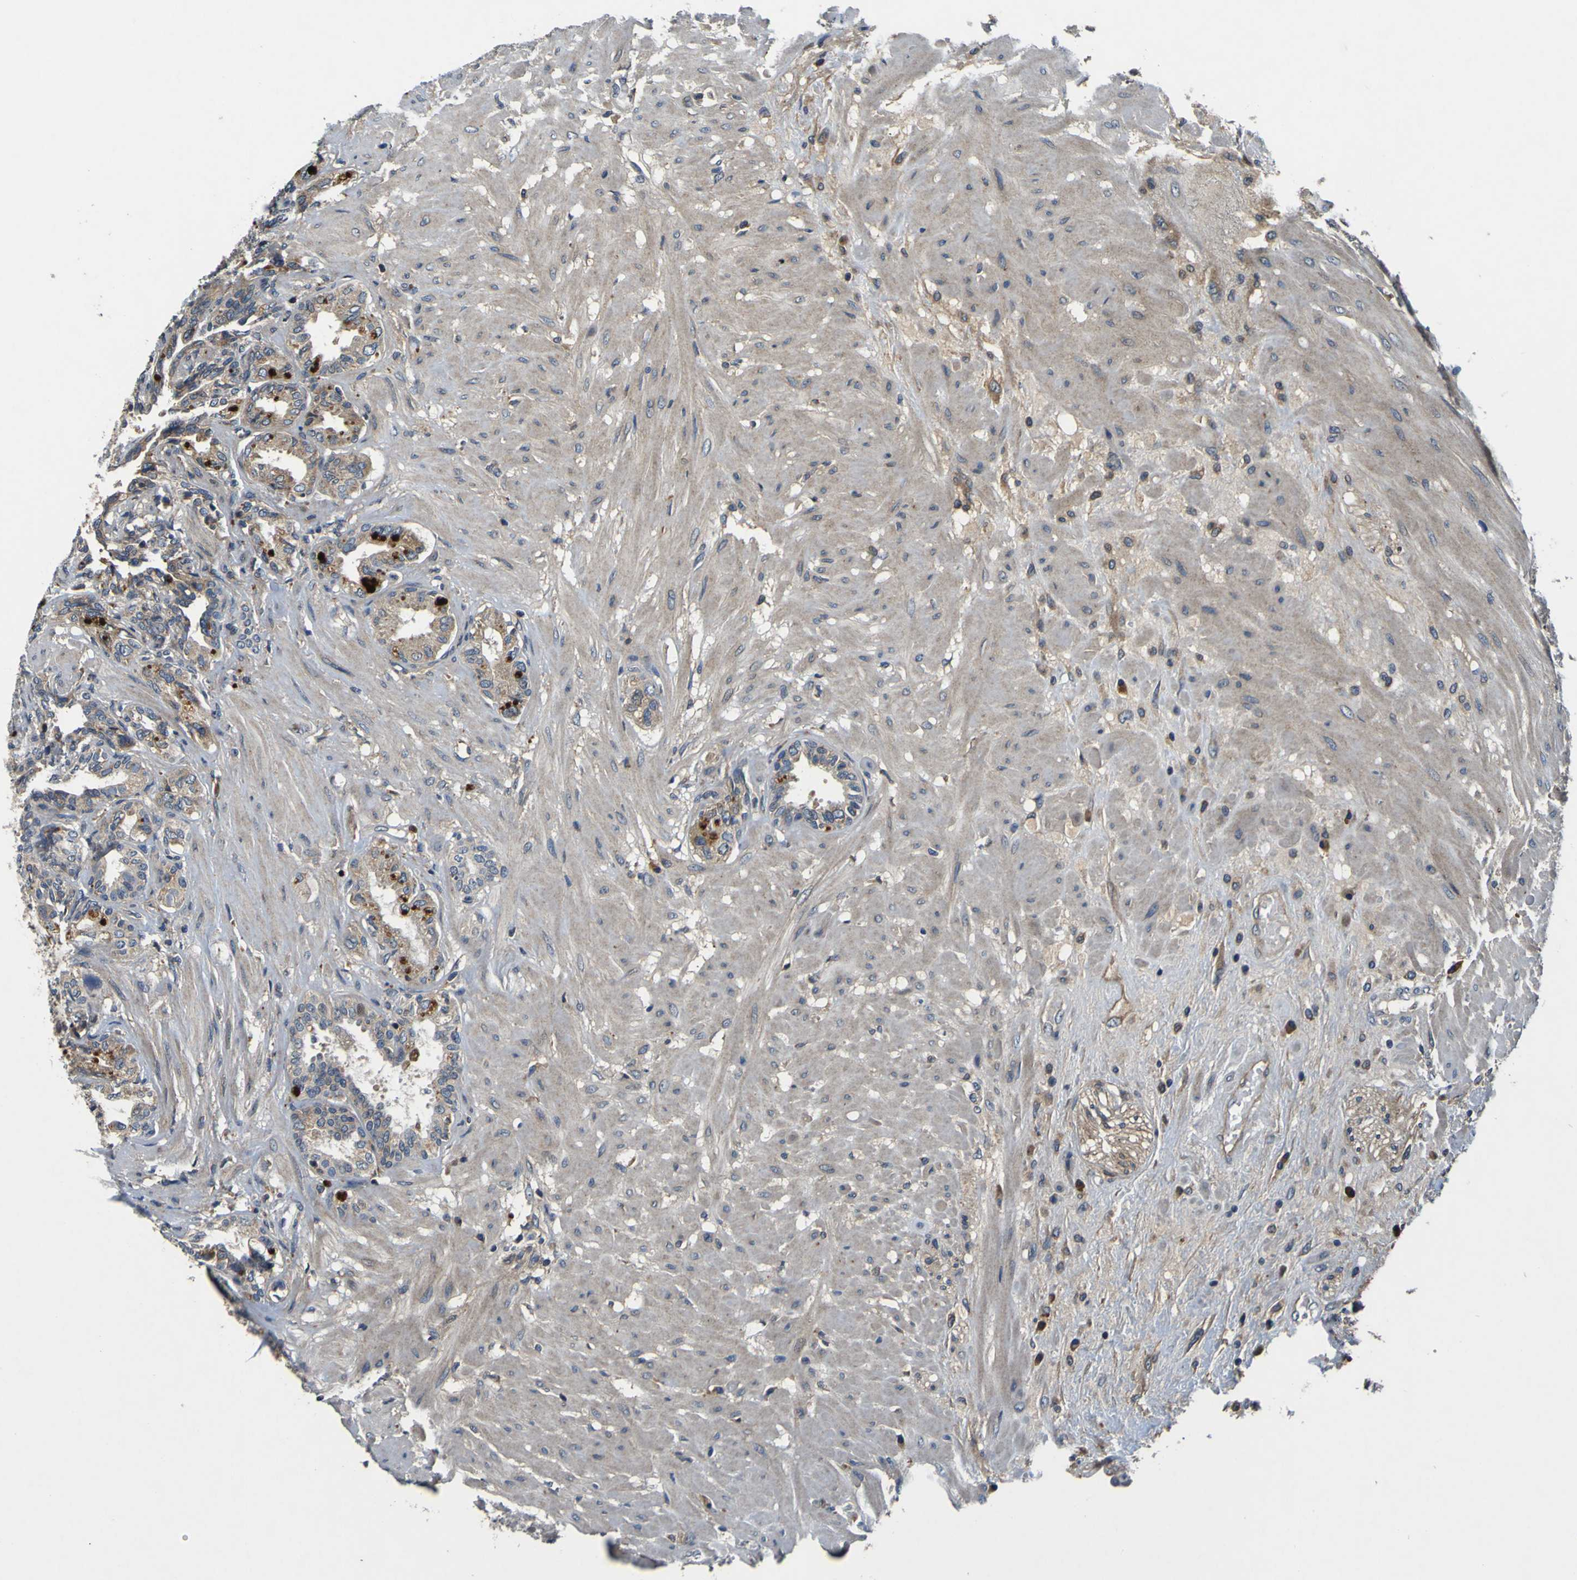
{"staining": {"intensity": "strong", "quantity": "25%-75%", "location": "cytoplasmic/membranous"}, "tissue": "seminal vesicle", "cell_type": "Glandular cells", "image_type": "normal", "snomed": [{"axis": "morphology", "description": "Normal tissue, NOS"}, {"axis": "topography", "description": "Seminal veicle"}], "caption": "Immunohistochemistry photomicrograph of normal seminal vesicle: human seminal vesicle stained using immunohistochemistry demonstrates high levels of strong protein expression localized specifically in the cytoplasmic/membranous of glandular cells, appearing as a cytoplasmic/membranous brown color.", "gene": "EPHB4", "patient": {"sex": "male", "age": 61}}